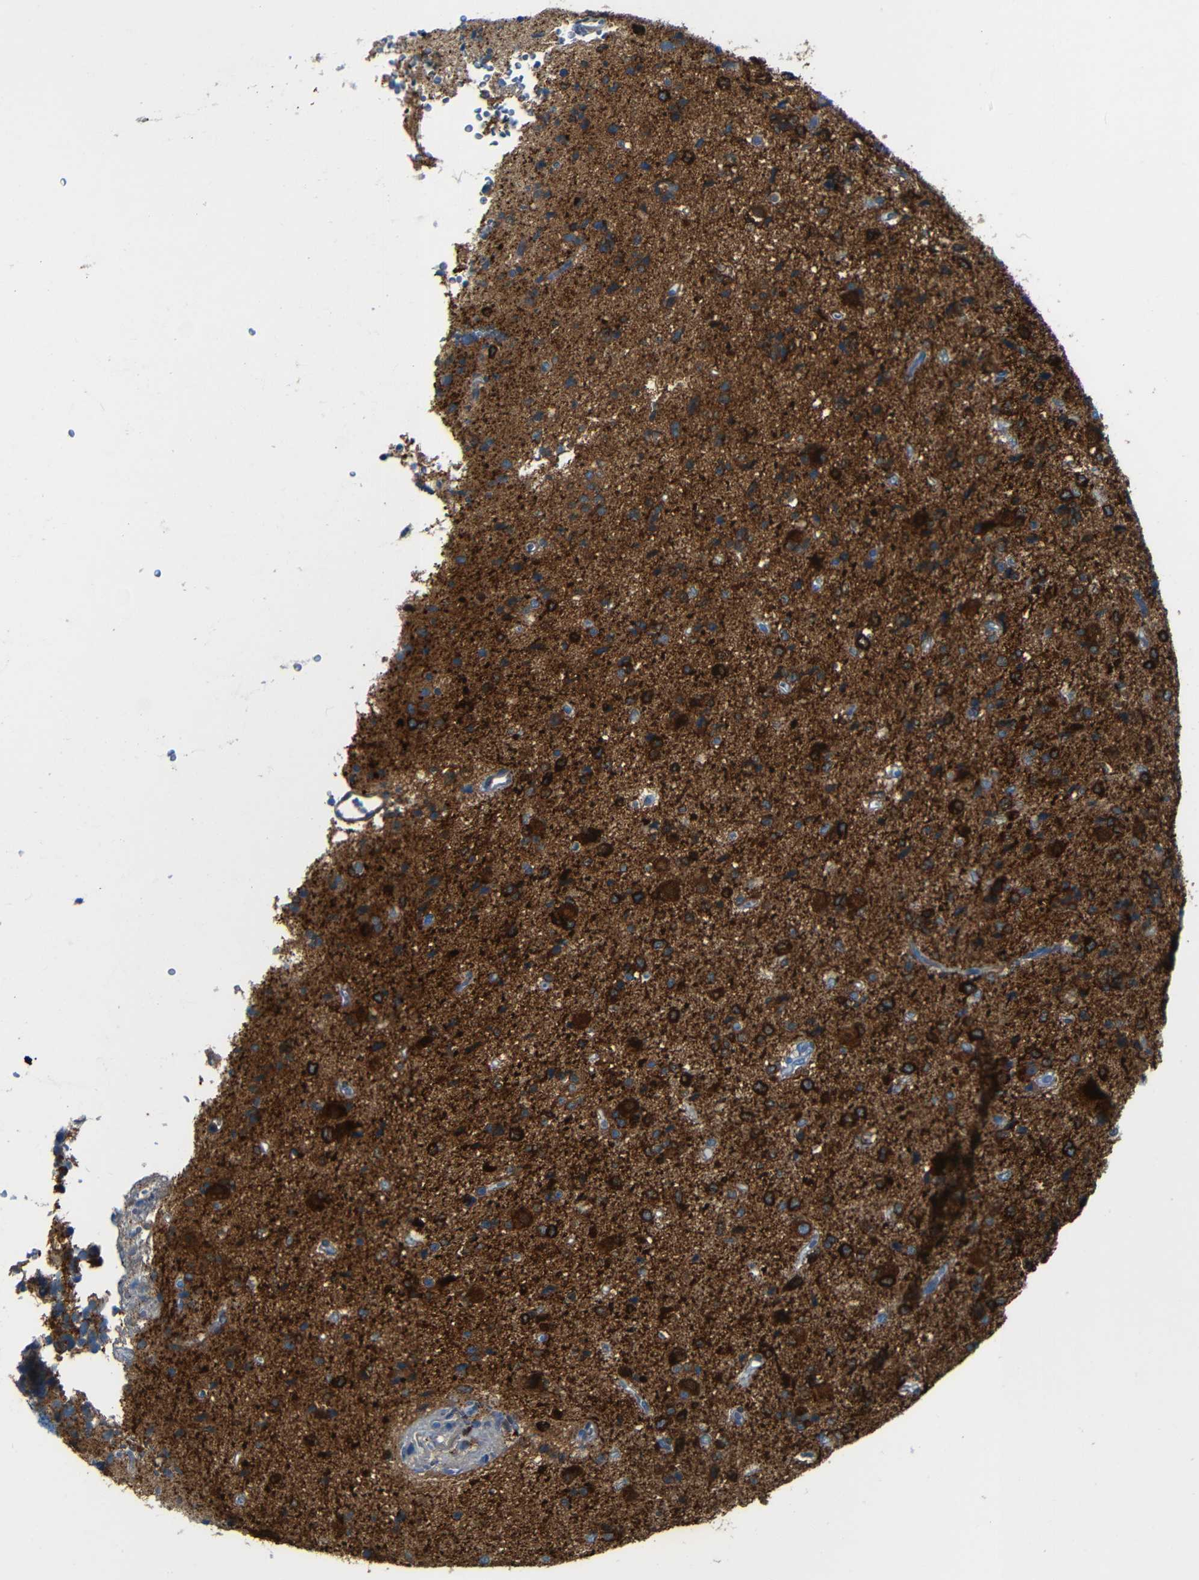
{"staining": {"intensity": "strong", "quantity": ">75%", "location": "cytoplasmic/membranous"}, "tissue": "glioma", "cell_type": "Tumor cells", "image_type": "cancer", "snomed": [{"axis": "morphology", "description": "Glioma, malignant, High grade"}, {"axis": "topography", "description": "pancreas cauda"}], "caption": "The photomicrograph exhibits immunohistochemical staining of glioma. There is strong cytoplasmic/membranous expression is seen in about >75% of tumor cells.", "gene": "MAP2", "patient": {"sex": "male", "age": 60}}